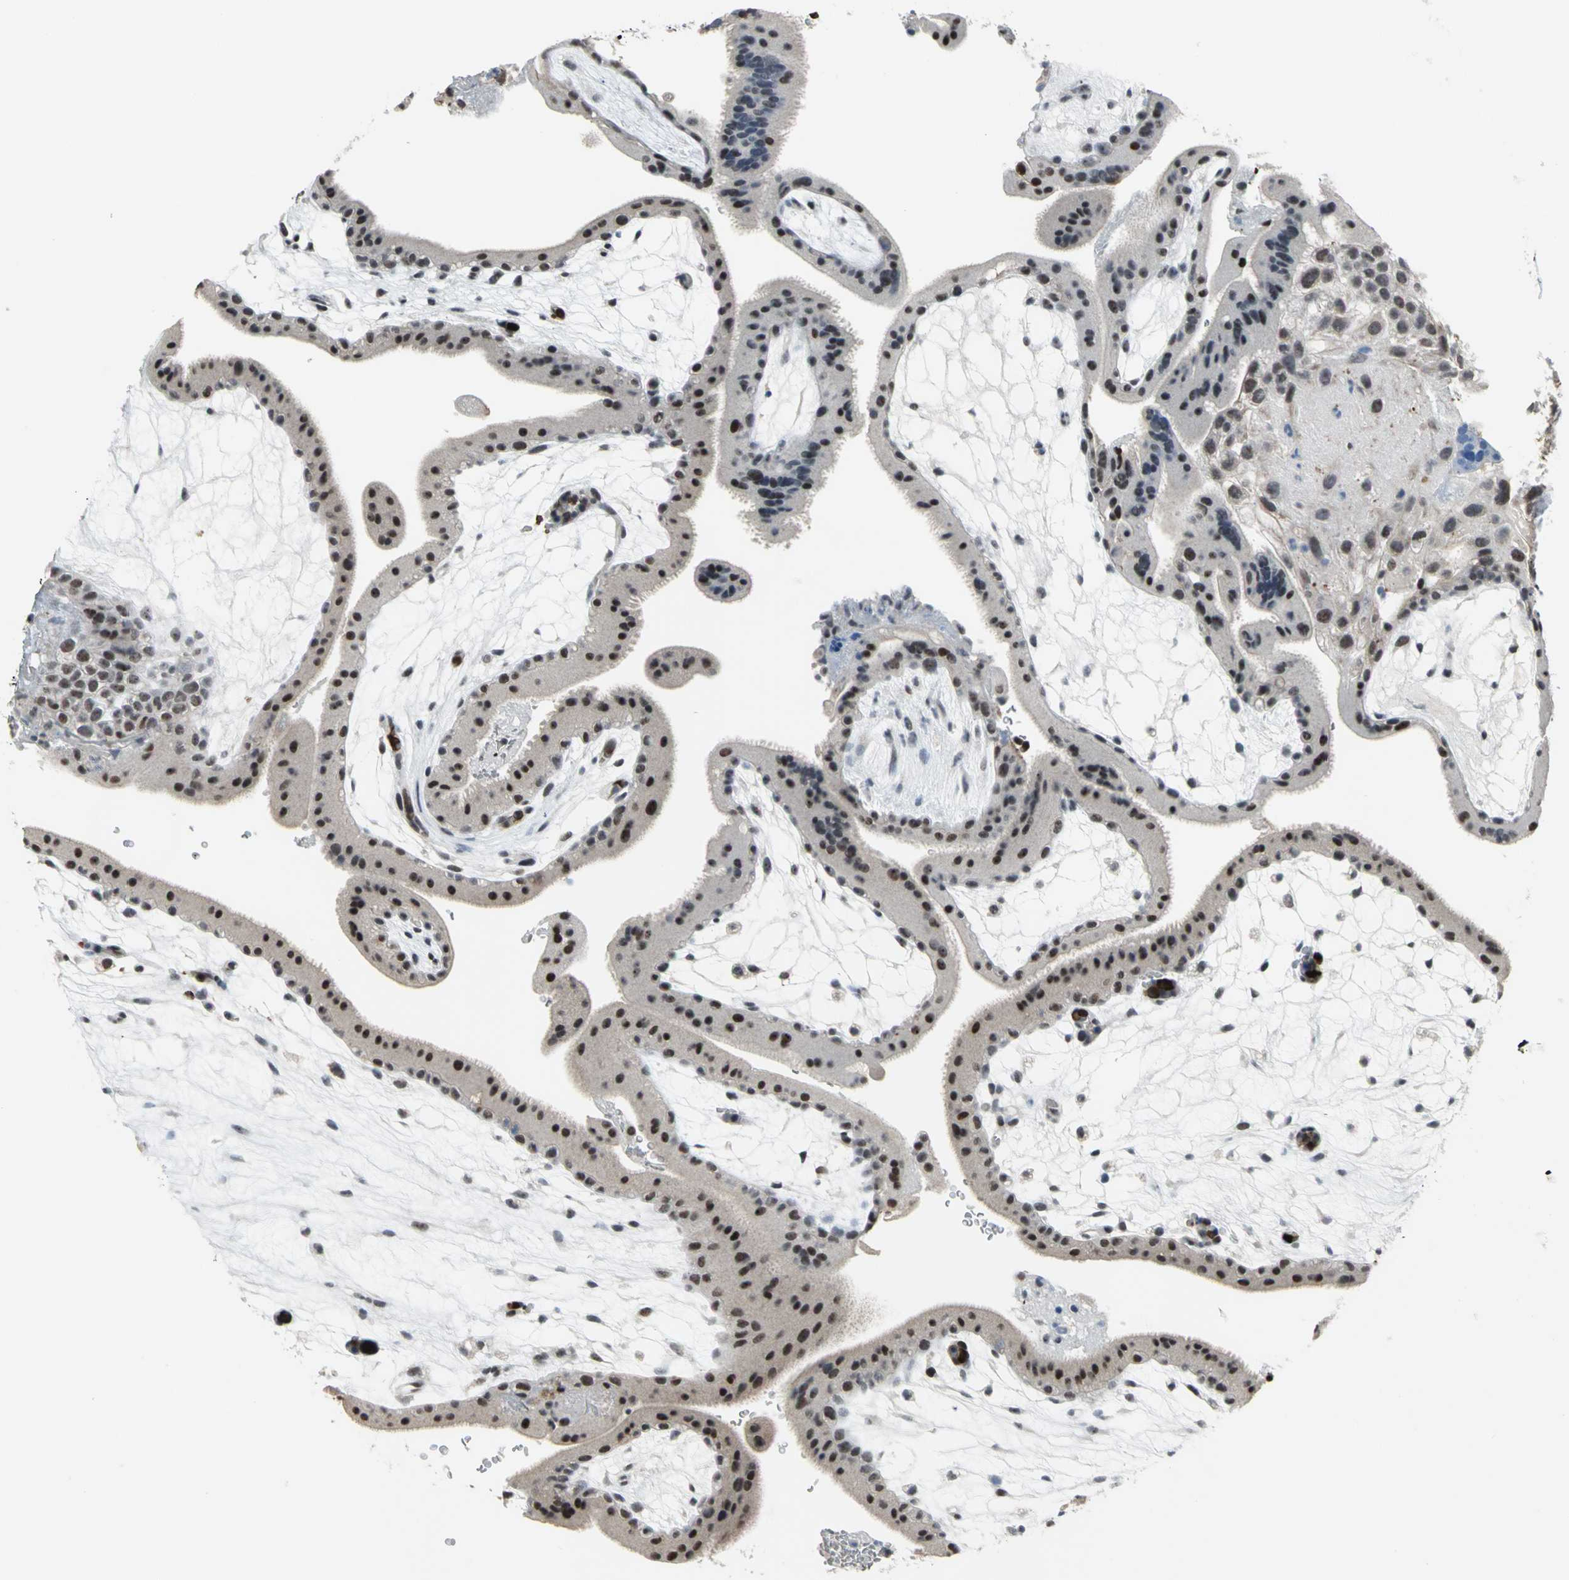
{"staining": {"intensity": "weak", "quantity": "25%-75%", "location": "nuclear"}, "tissue": "placenta", "cell_type": "Decidual cells", "image_type": "normal", "snomed": [{"axis": "morphology", "description": "Normal tissue, NOS"}, {"axis": "topography", "description": "Placenta"}], "caption": "Normal placenta displays weak nuclear expression in approximately 25%-75% of decidual cells.", "gene": "GLI3", "patient": {"sex": "female", "age": 19}}